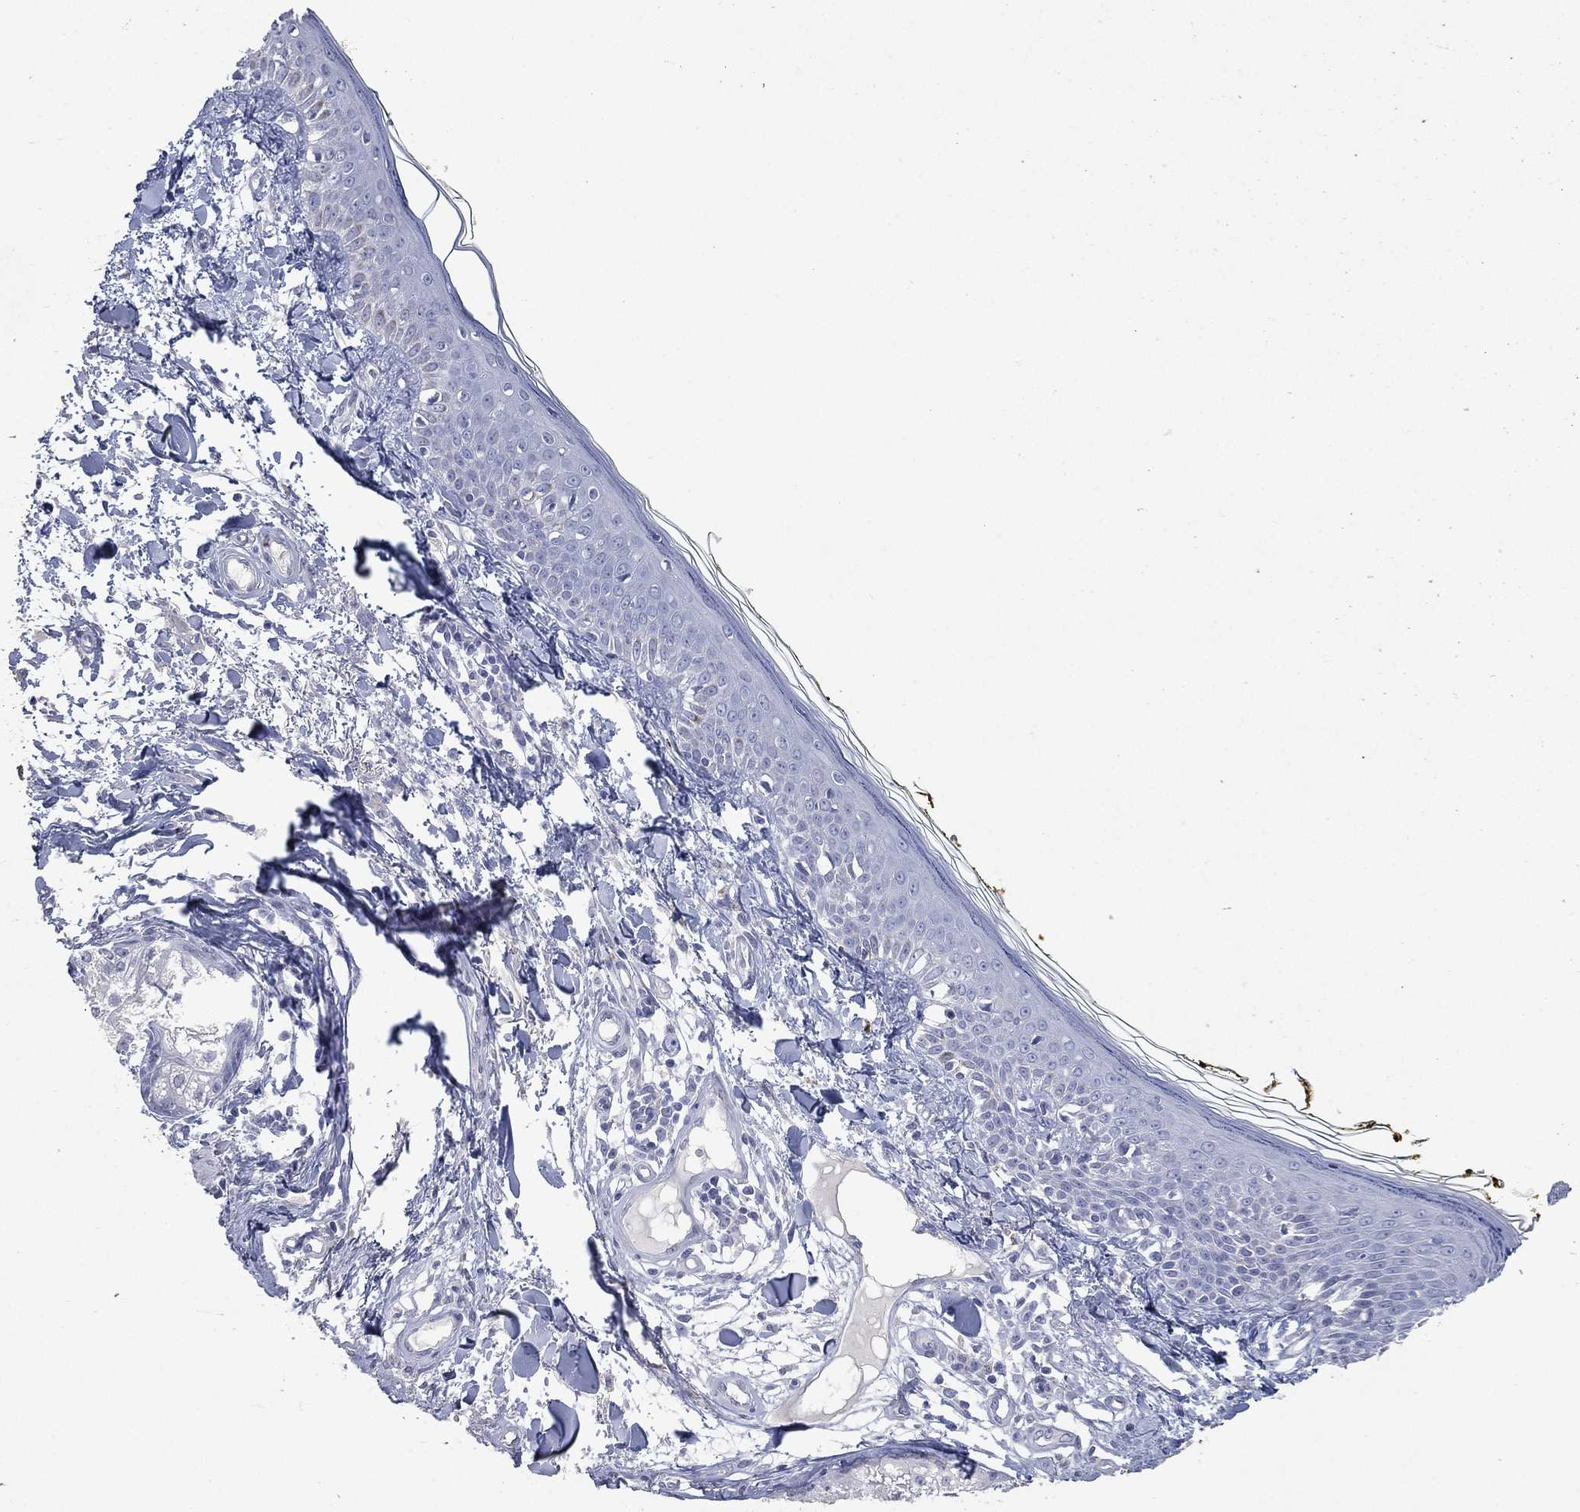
{"staining": {"intensity": "negative", "quantity": "none", "location": "none"}, "tissue": "skin", "cell_type": "Fibroblasts", "image_type": "normal", "snomed": [{"axis": "morphology", "description": "Normal tissue, NOS"}, {"axis": "topography", "description": "Skin"}], "caption": "Fibroblasts show no significant staining in normal skin. (Stains: DAB immunohistochemistry (IHC) with hematoxylin counter stain, Microscopy: brightfield microscopy at high magnification).", "gene": "KRT35", "patient": {"sex": "male", "age": 76}}